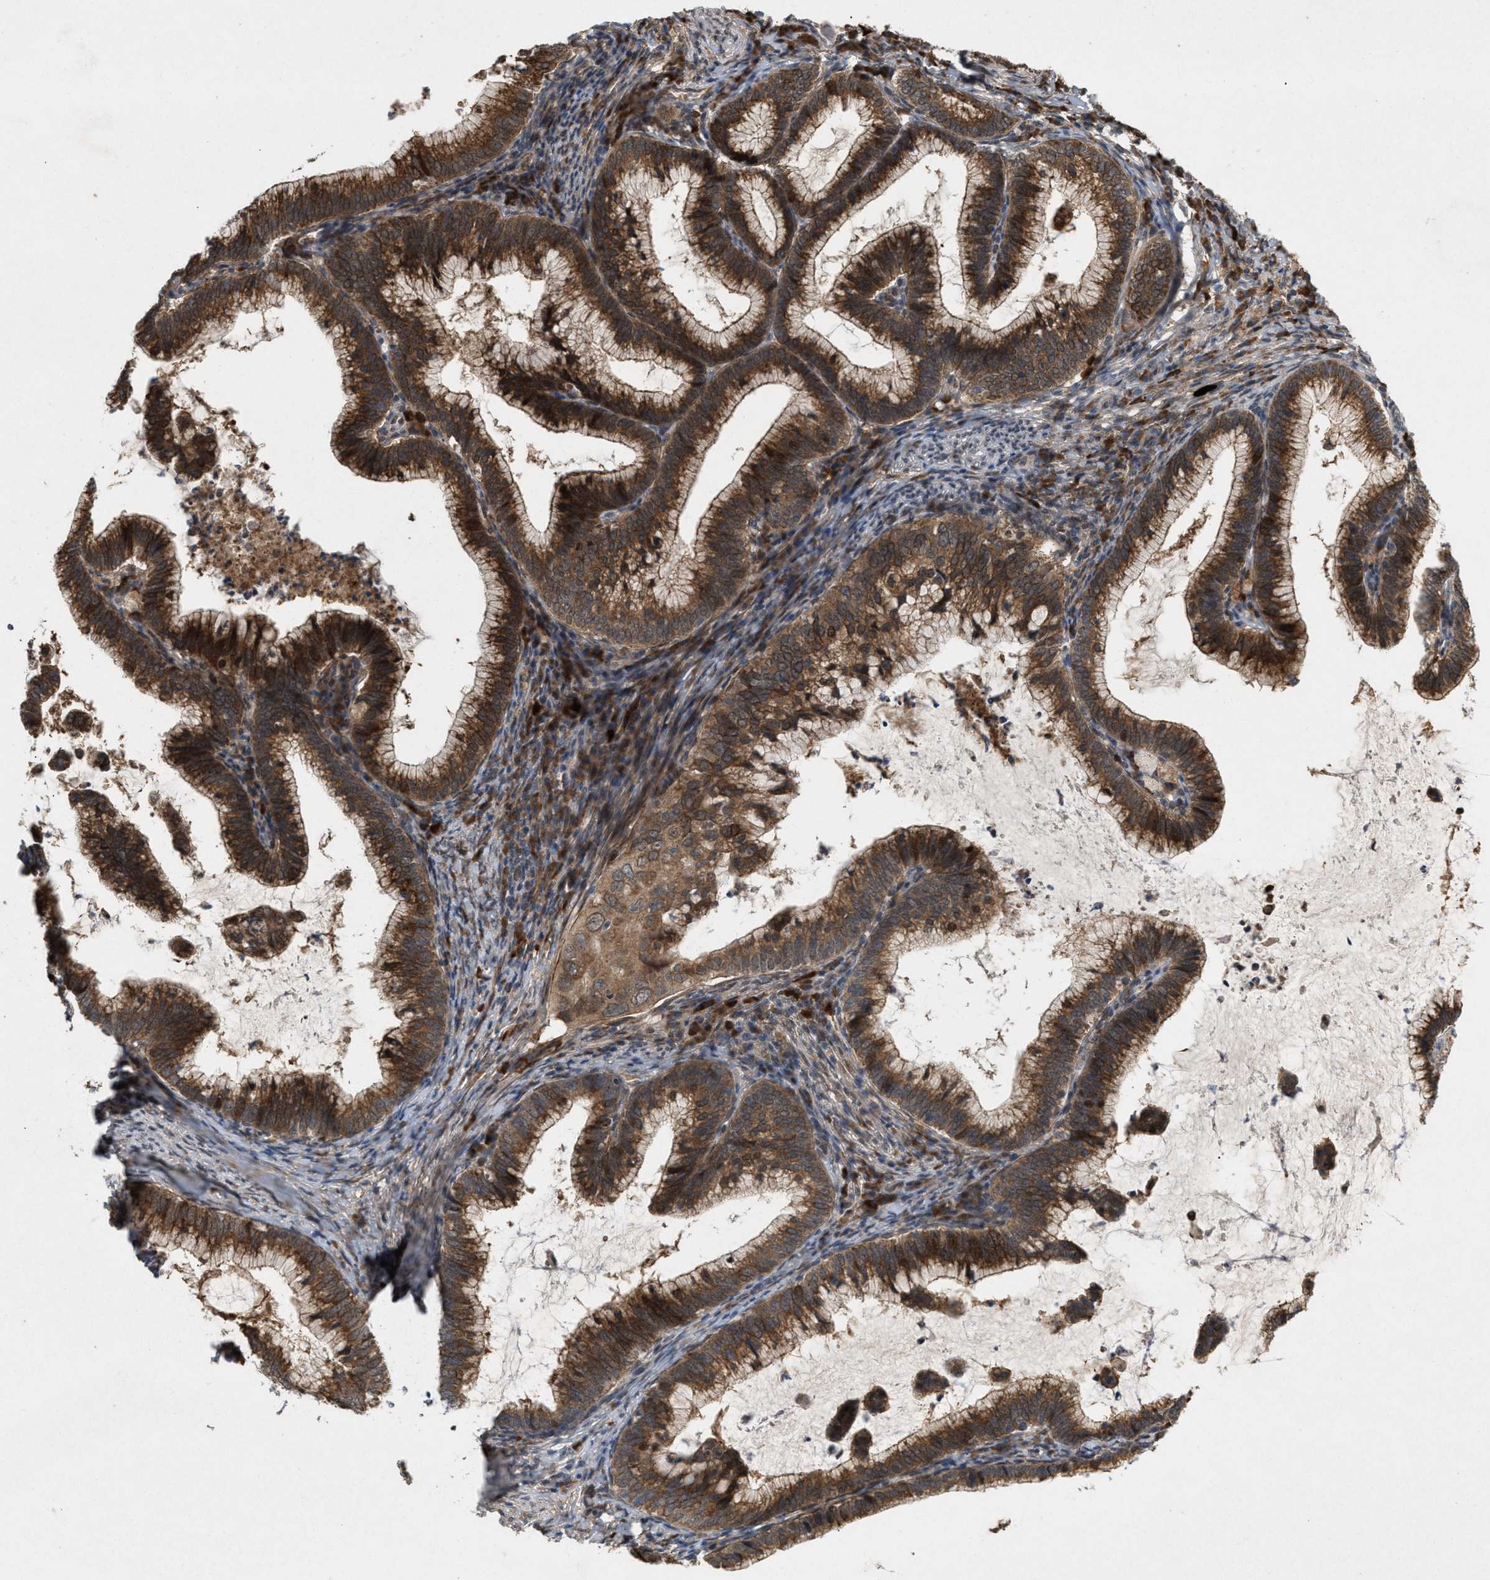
{"staining": {"intensity": "strong", "quantity": ">75%", "location": "cytoplasmic/membranous"}, "tissue": "cervical cancer", "cell_type": "Tumor cells", "image_type": "cancer", "snomed": [{"axis": "morphology", "description": "Adenocarcinoma, NOS"}, {"axis": "topography", "description": "Cervix"}], "caption": "Immunohistochemical staining of cervical adenocarcinoma displays high levels of strong cytoplasmic/membranous protein staining in about >75% of tumor cells.", "gene": "MFSD6", "patient": {"sex": "female", "age": 36}}